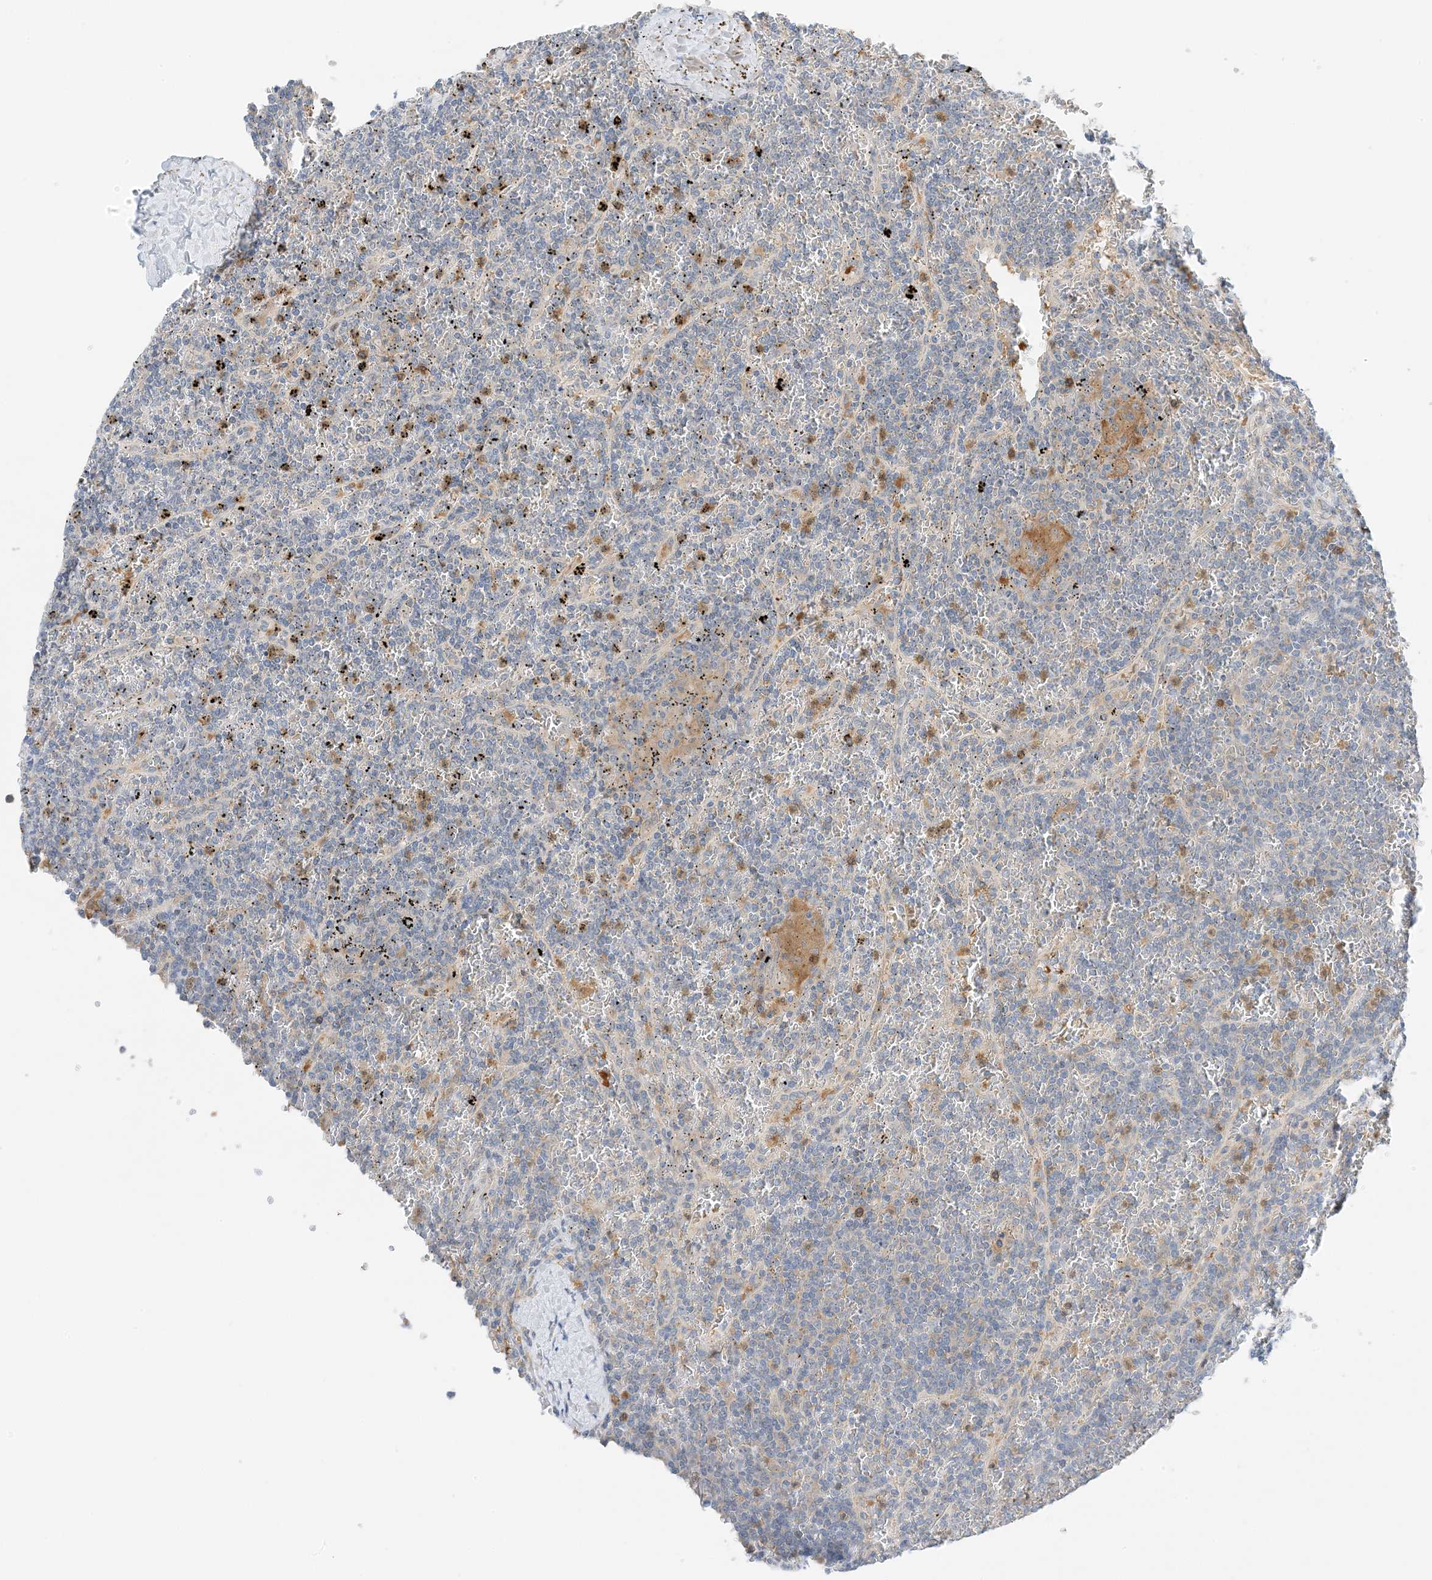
{"staining": {"intensity": "negative", "quantity": "none", "location": "none"}, "tissue": "lymphoma", "cell_type": "Tumor cells", "image_type": "cancer", "snomed": [{"axis": "morphology", "description": "Malignant lymphoma, non-Hodgkin's type, Low grade"}, {"axis": "topography", "description": "Spleen"}], "caption": "Tumor cells show no significant protein staining in lymphoma.", "gene": "KIFBP", "patient": {"sex": "female", "age": 19}}